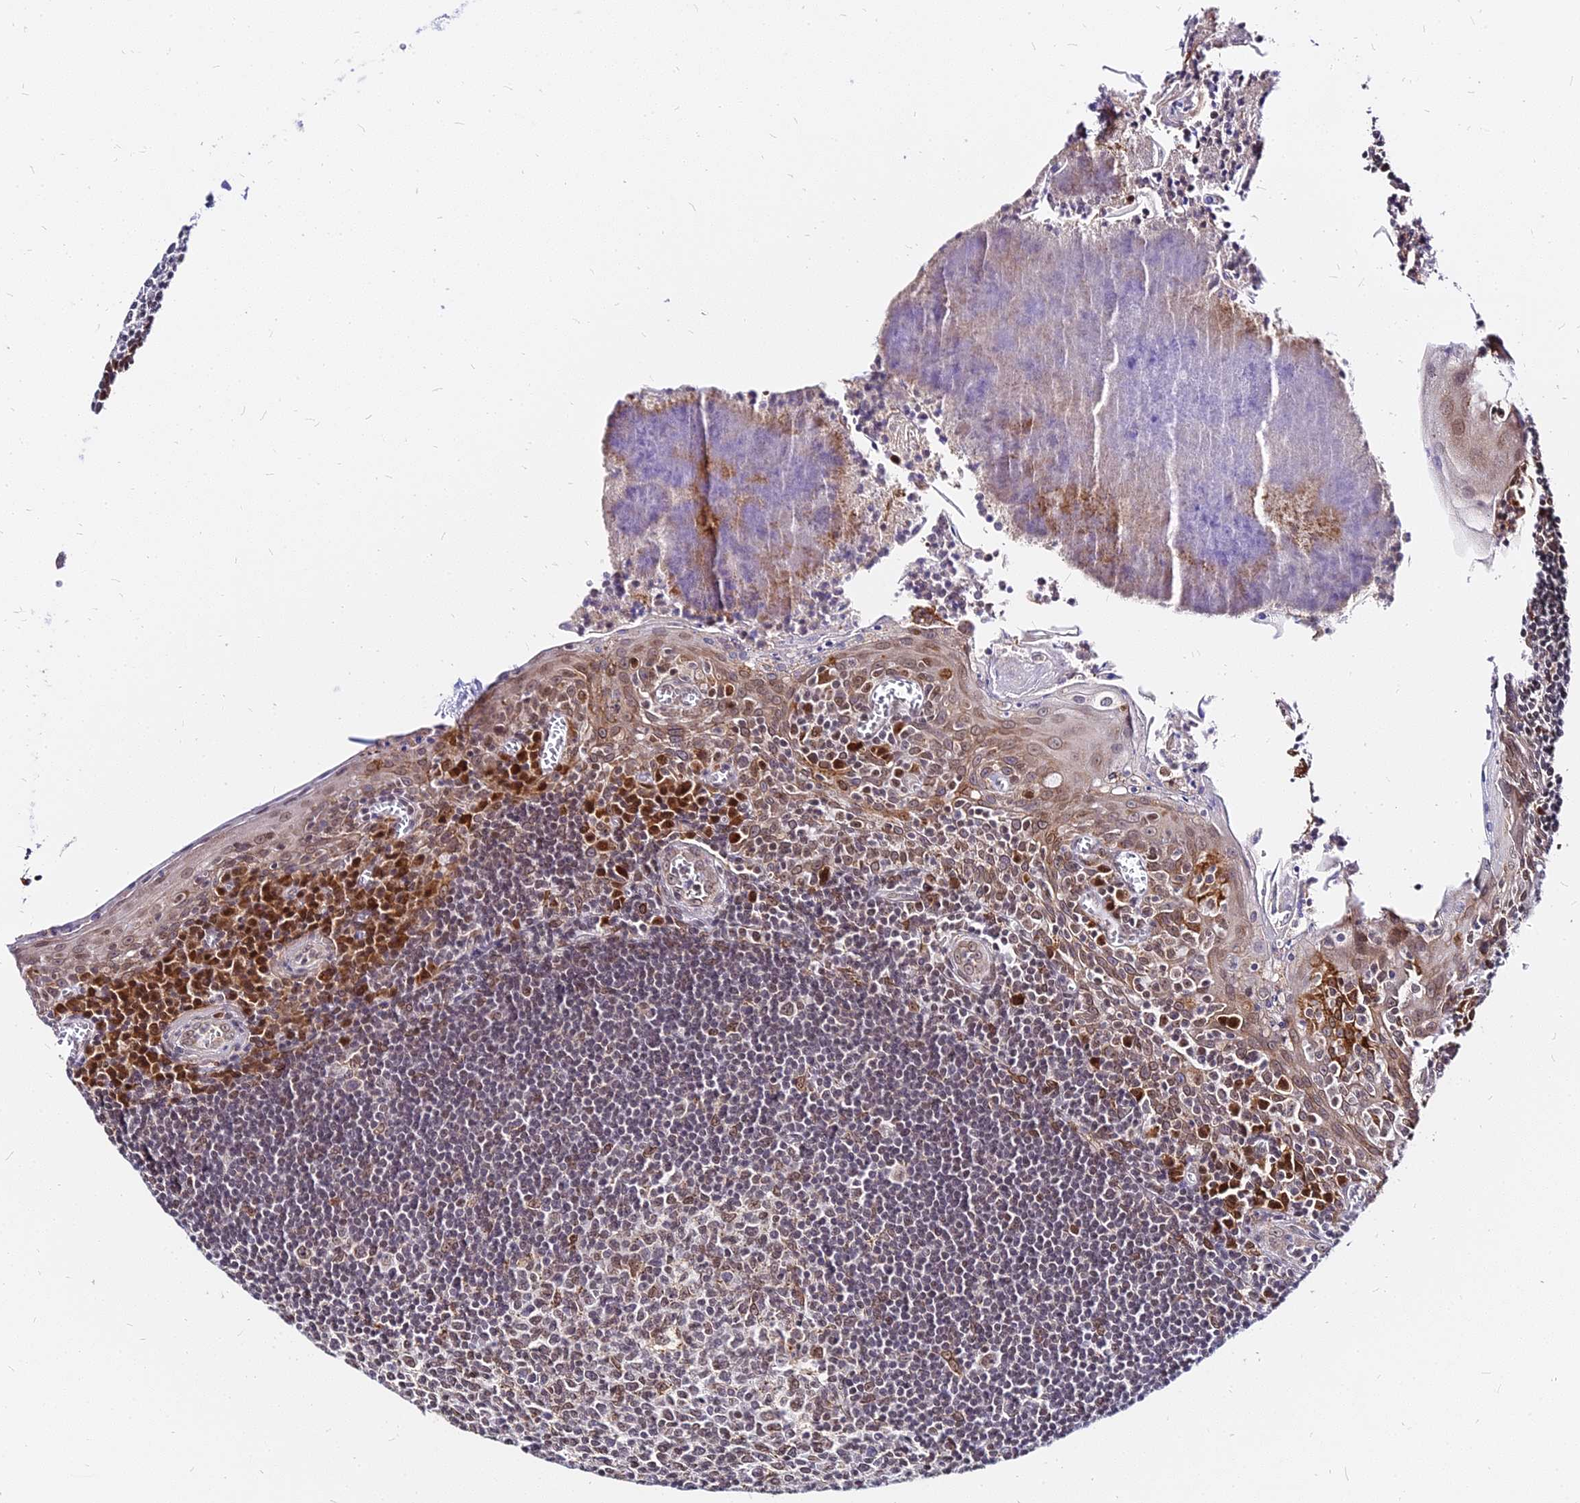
{"staining": {"intensity": "moderate", "quantity": "25%-75%", "location": "cytoplasmic/membranous,nuclear"}, "tissue": "tonsil", "cell_type": "Germinal center cells", "image_type": "normal", "snomed": [{"axis": "morphology", "description": "Normal tissue, NOS"}, {"axis": "topography", "description": "Tonsil"}], "caption": "Immunohistochemistry histopathology image of benign tonsil: human tonsil stained using immunohistochemistry (IHC) exhibits medium levels of moderate protein expression localized specifically in the cytoplasmic/membranous,nuclear of germinal center cells, appearing as a cytoplasmic/membranous,nuclear brown color.", "gene": "RNF121", "patient": {"sex": "male", "age": 27}}